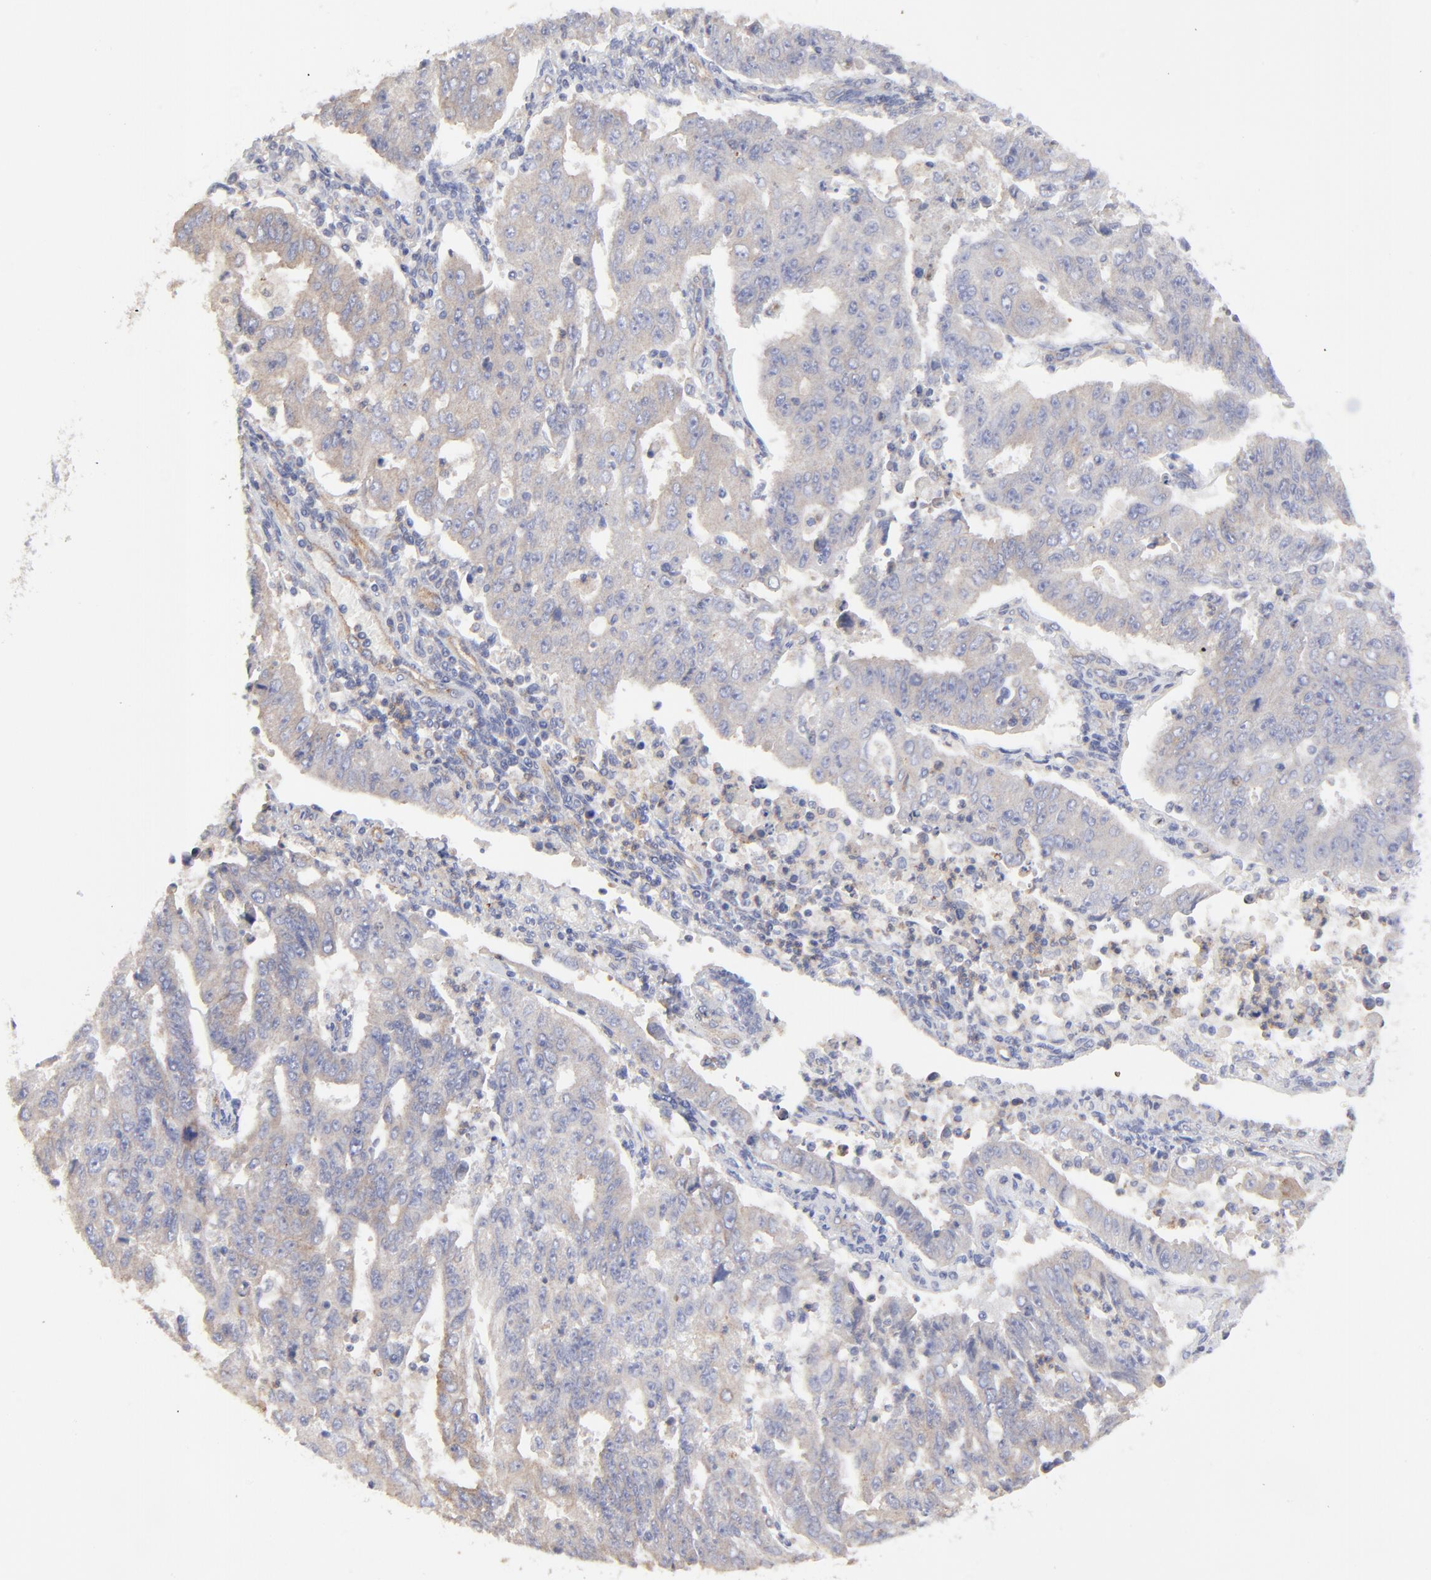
{"staining": {"intensity": "weak", "quantity": "<25%", "location": "cytoplasmic/membranous"}, "tissue": "endometrial cancer", "cell_type": "Tumor cells", "image_type": "cancer", "snomed": [{"axis": "morphology", "description": "Adenocarcinoma, NOS"}, {"axis": "topography", "description": "Endometrium"}], "caption": "Immunohistochemical staining of endometrial cancer exhibits no significant expression in tumor cells.", "gene": "SULF2", "patient": {"sex": "female", "age": 42}}